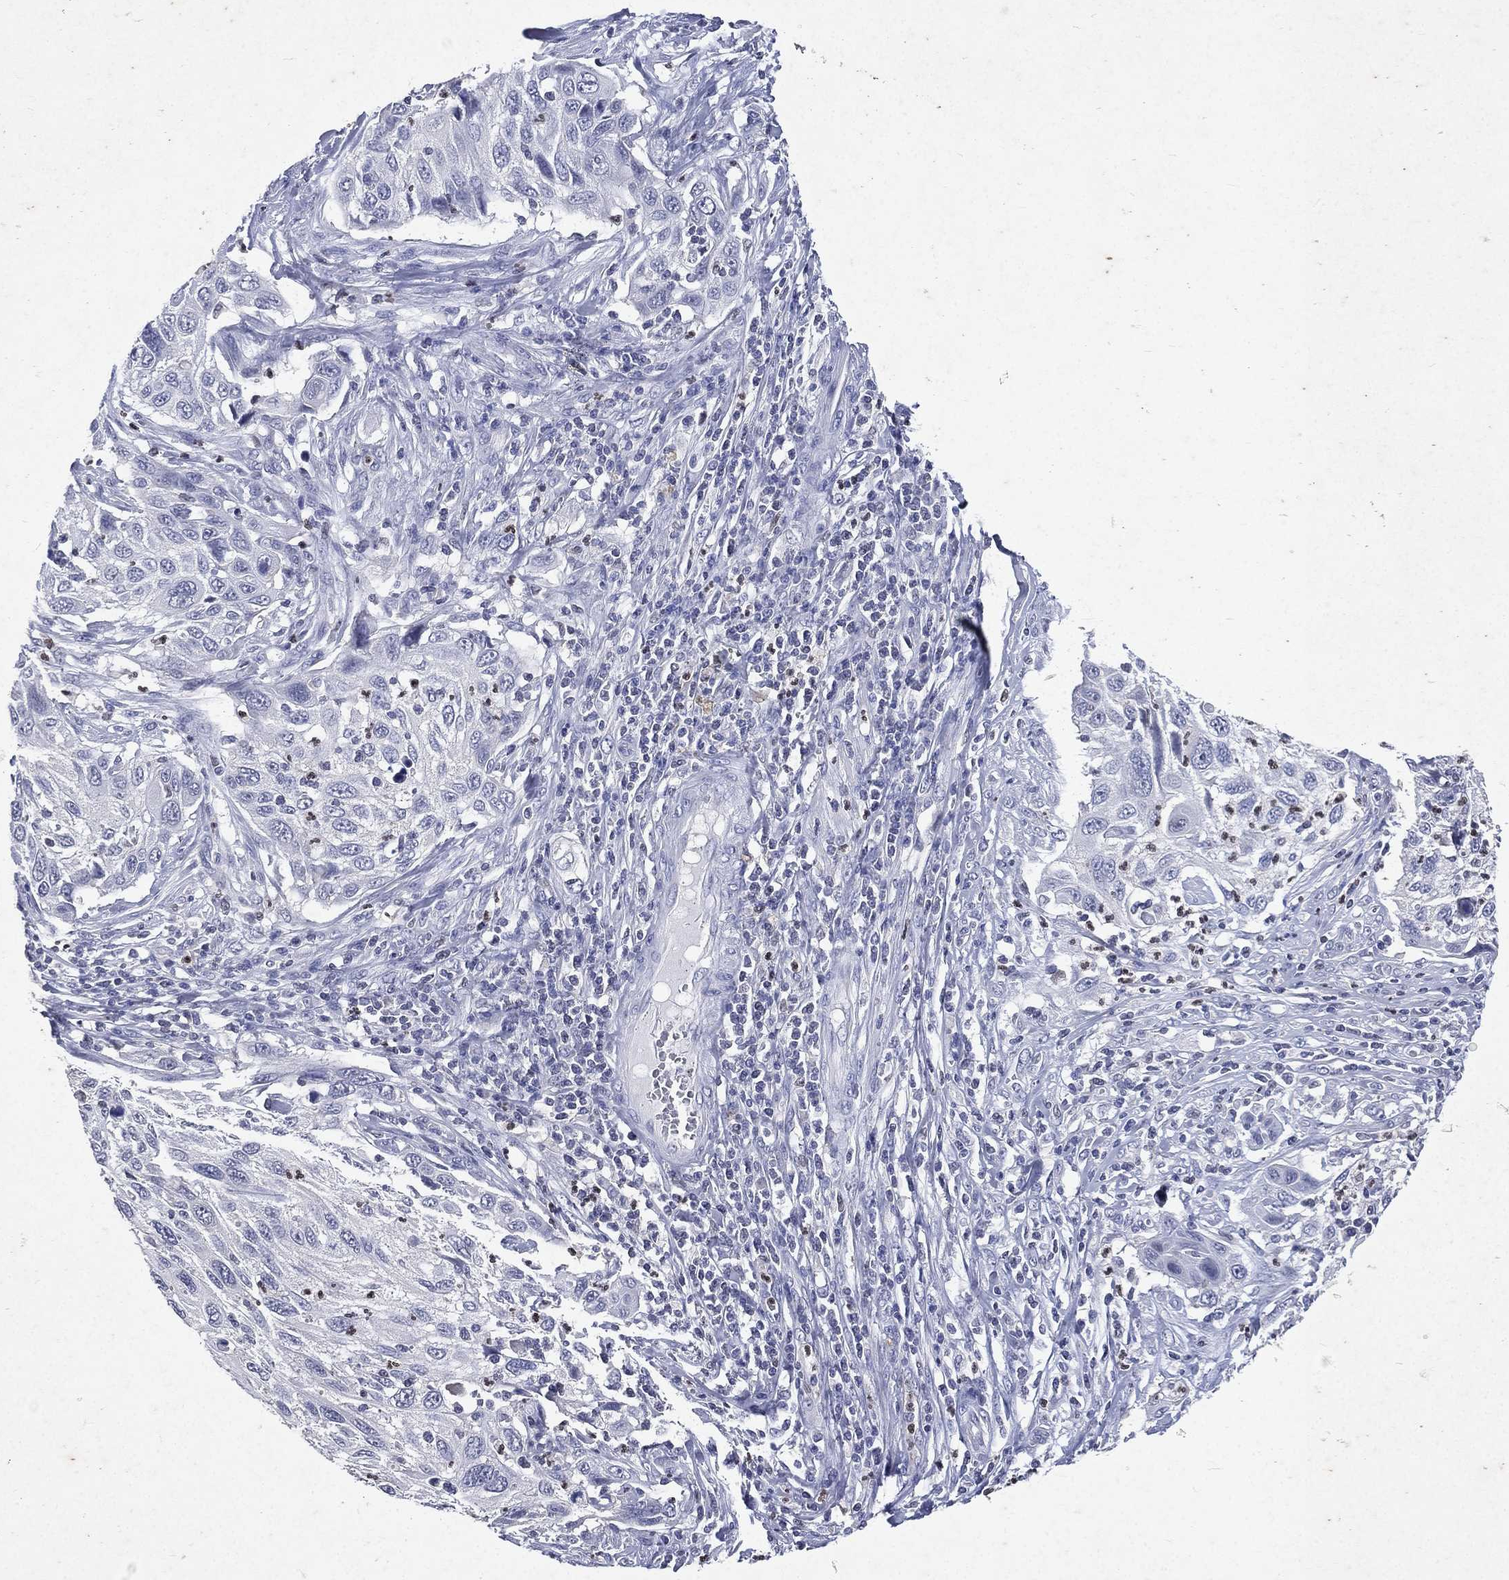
{"staining": {"intensity": "negative", "quantity": "none", "location": "none"}, "tissue": "cervical cancer", "cell_type": "Tumor cells", "image_type": "cancer", "snomed": [{"axis": "morphology", "description": "Squamous cell carcinoma, NOS"}, {"axis": "topography", "description": "Cervix"}], "caption": "Immunohistochemical staining of cervical cancer displays no significant expression in tumor cells.", "gene": "SLC34A2", "patient": {"sex": "female", "age": 70}}